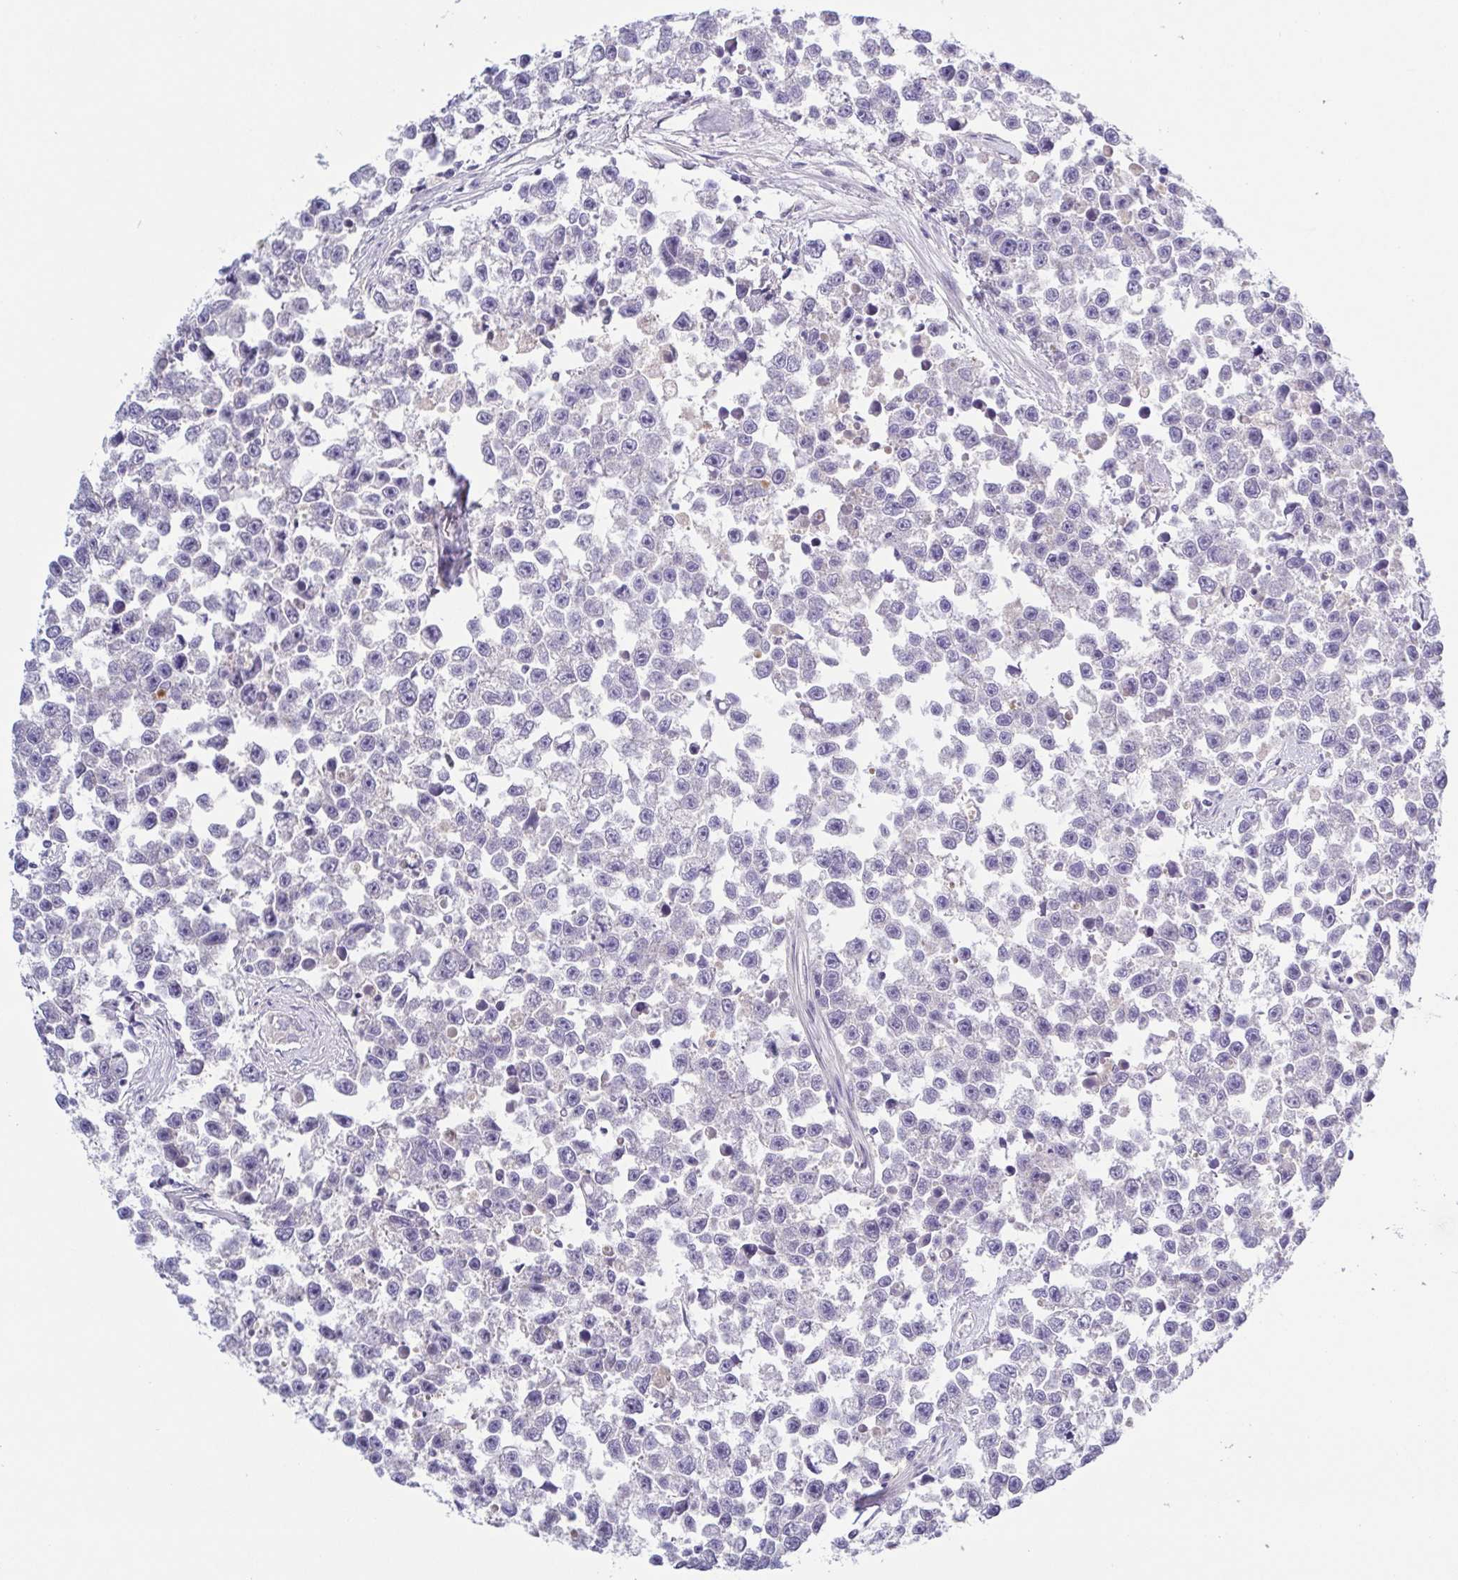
{"staining": {"intensity": "negative", "quantity": "none", "location": "none"}, "tissue": "testis cancer", "cell_type": "Tumor cells", "image_type": "cancer", "snomed": [{"axis": "morphology", "description": "Seminoma, NOS"}, {"axis": "topography", "description": "Testis"}], "caption": "IHC histopathology image of neoplastic tissue: seminoma (testis) stained with DAB exhibits no significant protein expression in tumor cells.", "gene": "A1BG", "patient": {"sex": "male", "age": 26}}